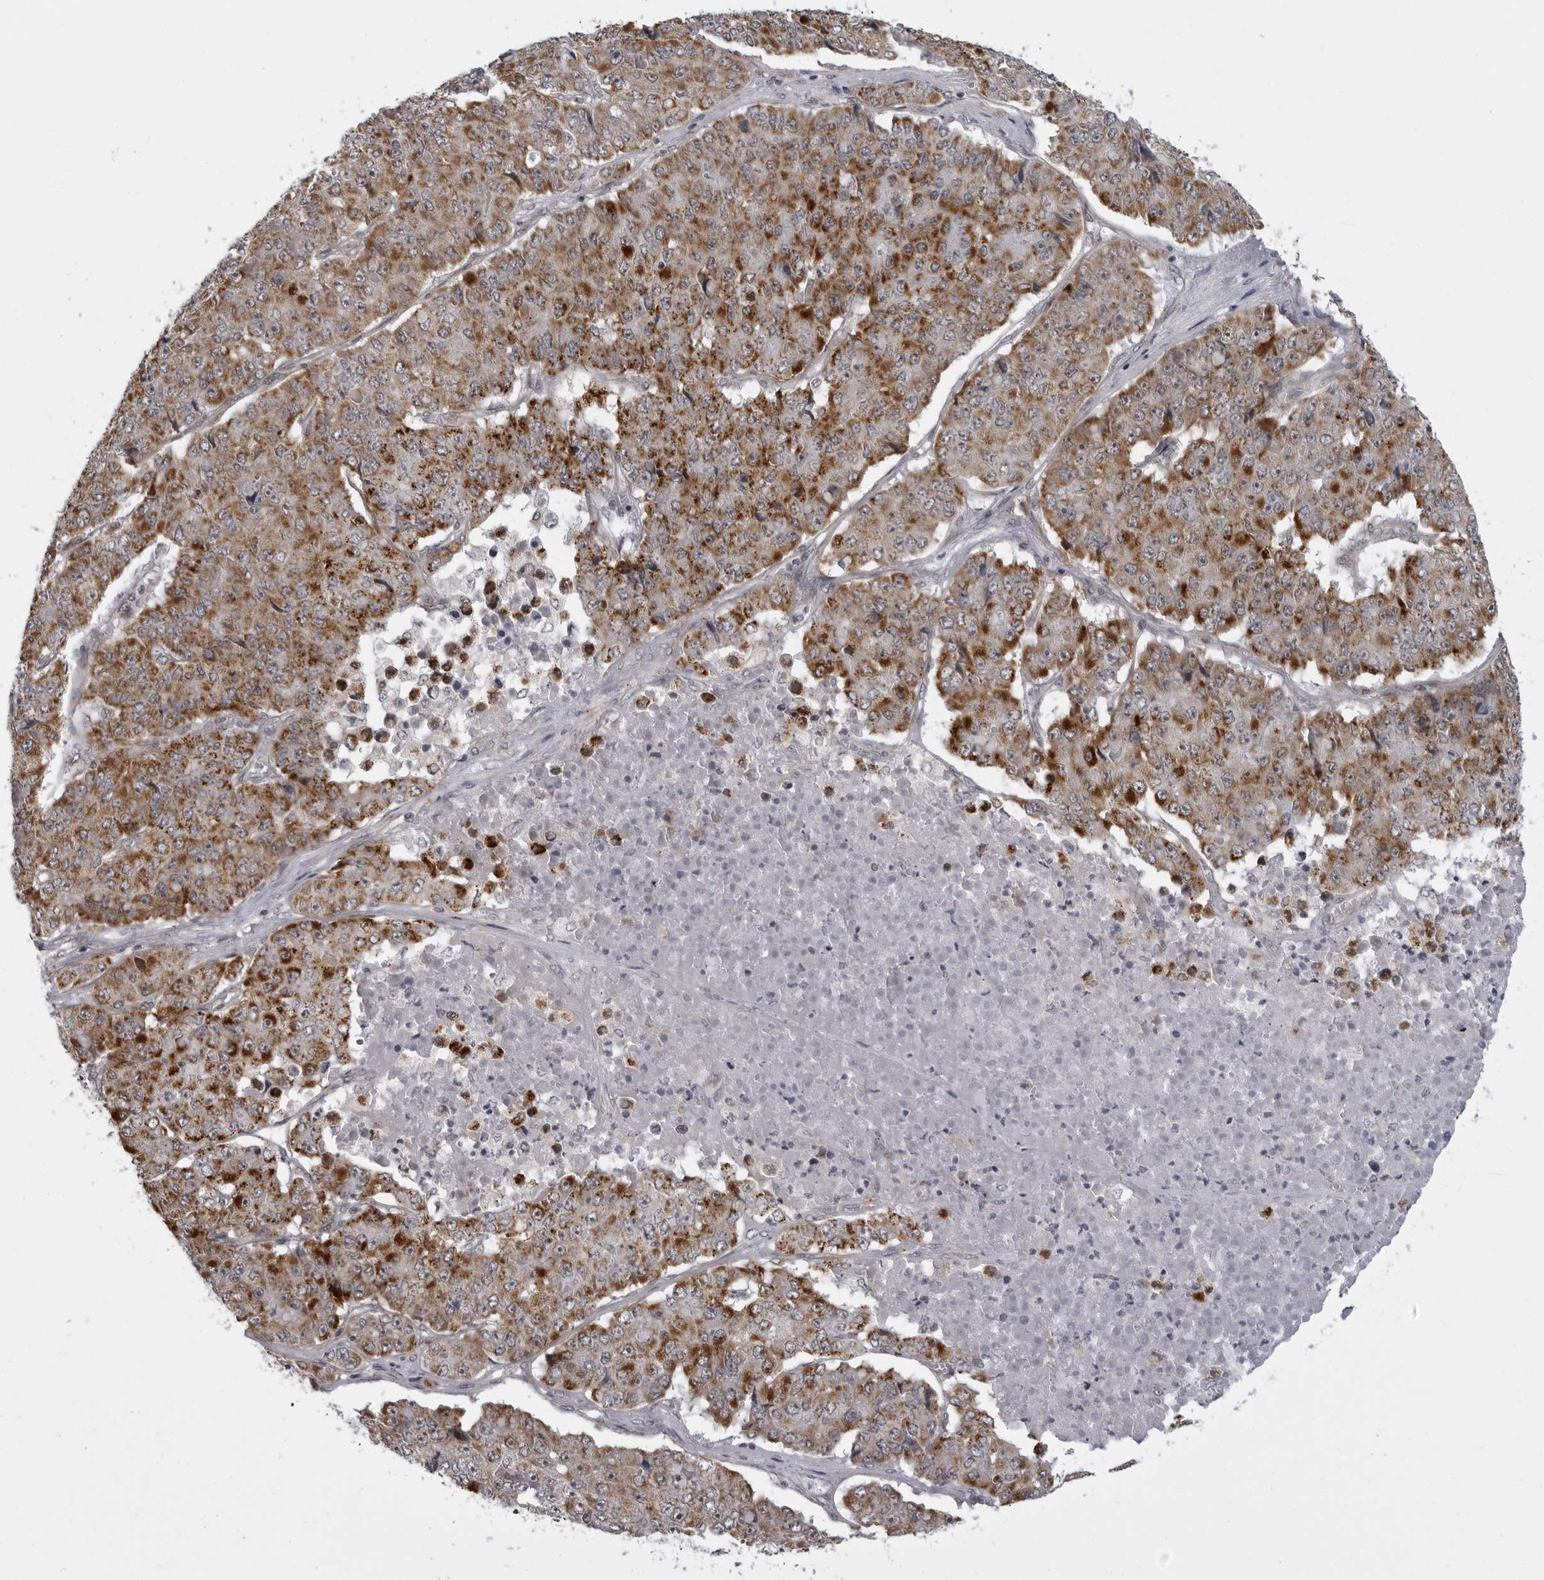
{"staining": {"intensity": "moderate", "quantity": ">75%", "location": "cytoplasmic/membranous"}, "tissue": "pancreatic cancer", "cell_type": "Tumor cells", "image_type": "cancer", "snomed": [{"axis": "morphology", "description": "Adenocarcinoma, NOS"}, {"axis": "topography", "description": "Pancreas"}], "caption": "Pancreatic cancer (adenocarcinoma) was stained to show a protein in brown. There is medium levels of moderate cytoplasmic/membranous expression in approximately >75% of tumor cells.", "gene": "RTCA", "patient": {"sex": "male", "age": 50}}